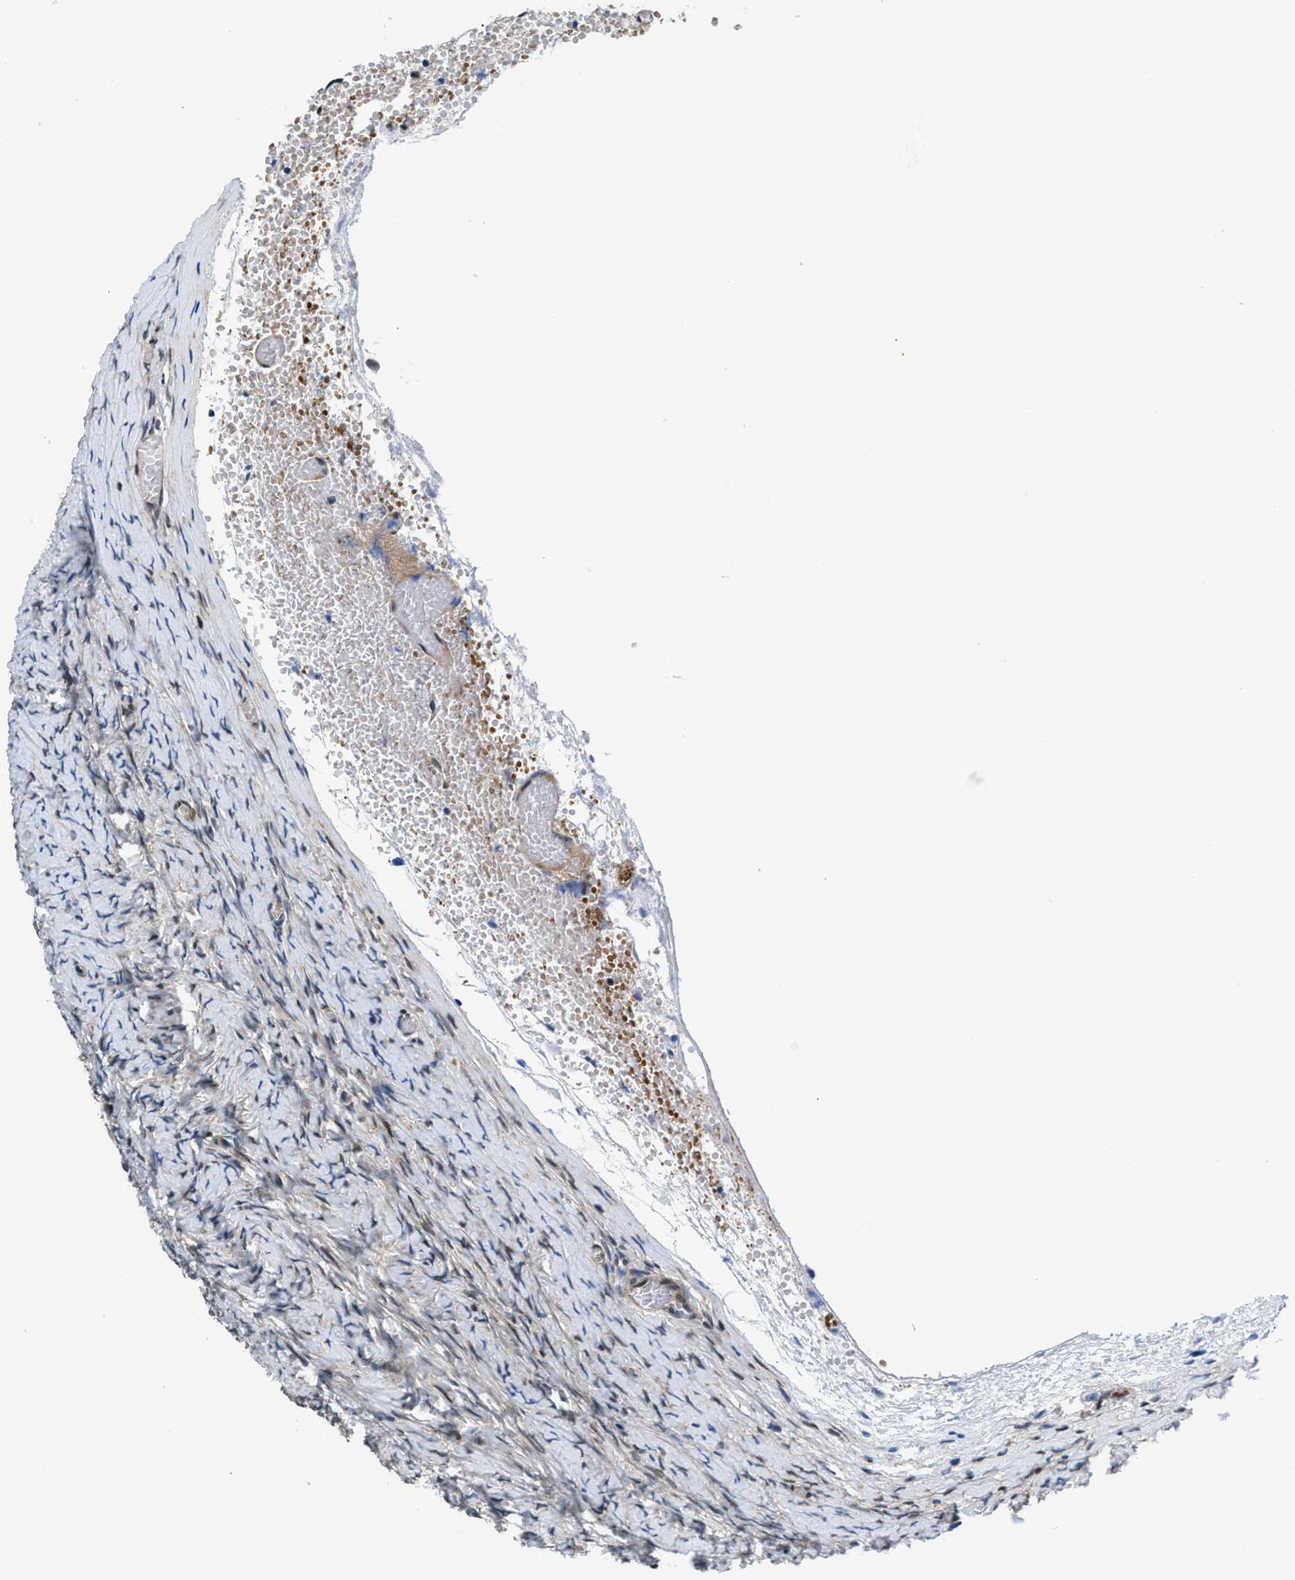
{"staining": {"intensity": "weak", "quantity": "25%-75%", "location": "cytoplasmic/membranous"}, "tissue": "ovary", "cell_type": "Ovarian stroma cells", "image_type": "normal", "snomed": [{"axis": "morphology", "description": "Normal tissue, NOS"}, {"axis": "topography", "description": "Ovary"}], "caption": "Unremarkable ovary demonstrates weak cytoplasmic/membranous positivity in about 25%-75% of ovarian stroma cells (IHC, brightfield microscopy, high magnification)..", "gene": "PRPSAP2", "patient": {"sex": "female", "age": 27}}